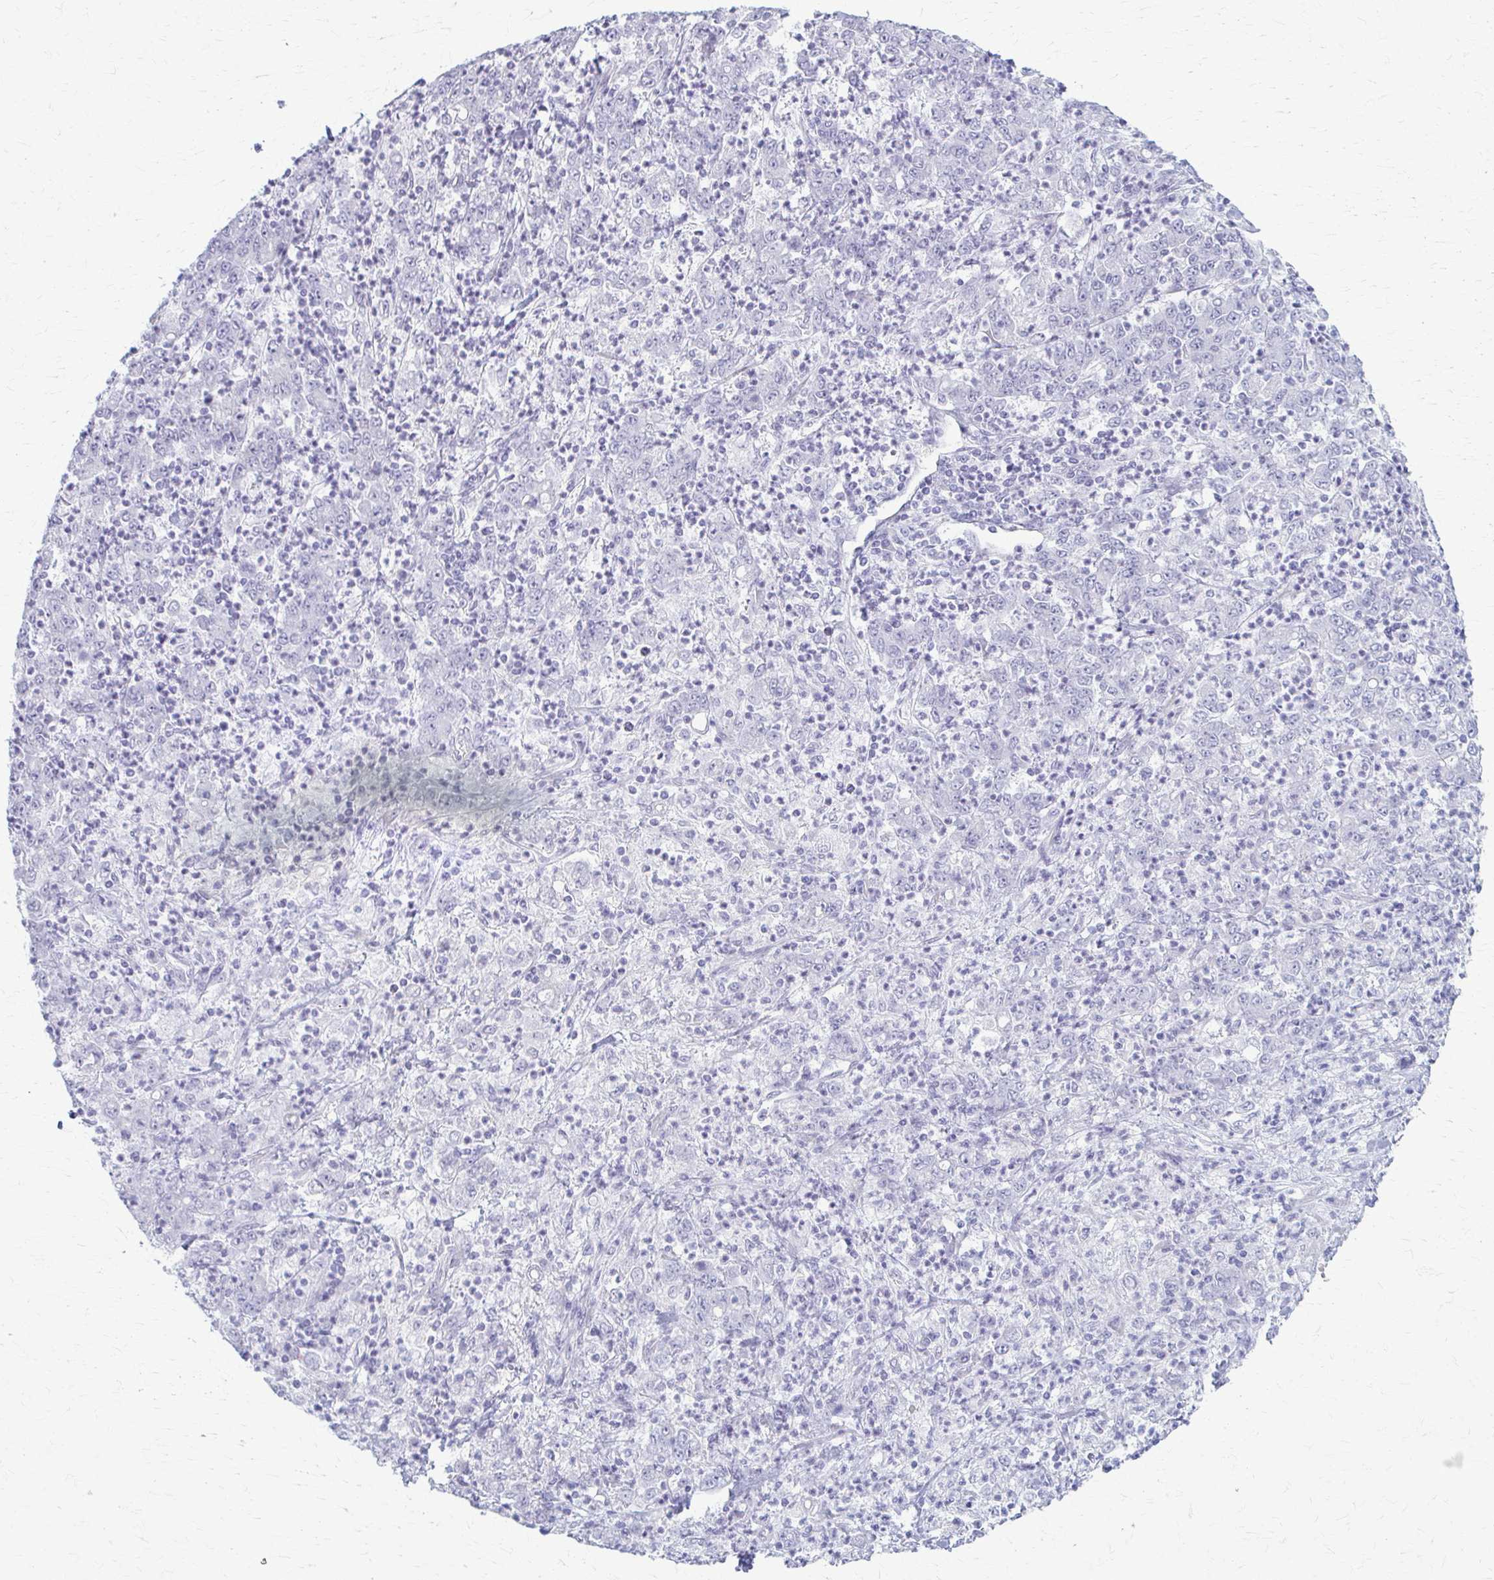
{"staining": {"intensity": "negative", "quantity": "none", "location": "none"}, "tissue": "stomach cancer", "cell_type": "Tumor cells", "image_type": "cancer", "snomed": [{"axis": "morphology", "description": "Adenocarcinoma, NOS"}, {"axis": "topography", "description": "Stomach, lower"}], "caption": "DAB (3,3'-diaminobenzidine) immunohistochemical staining of stomach cancer (adenocarcinoma) reveals no significant staining in tumor cells.", "gene": "PRKRA", "patient": {"sex": "female", "age": 71}}